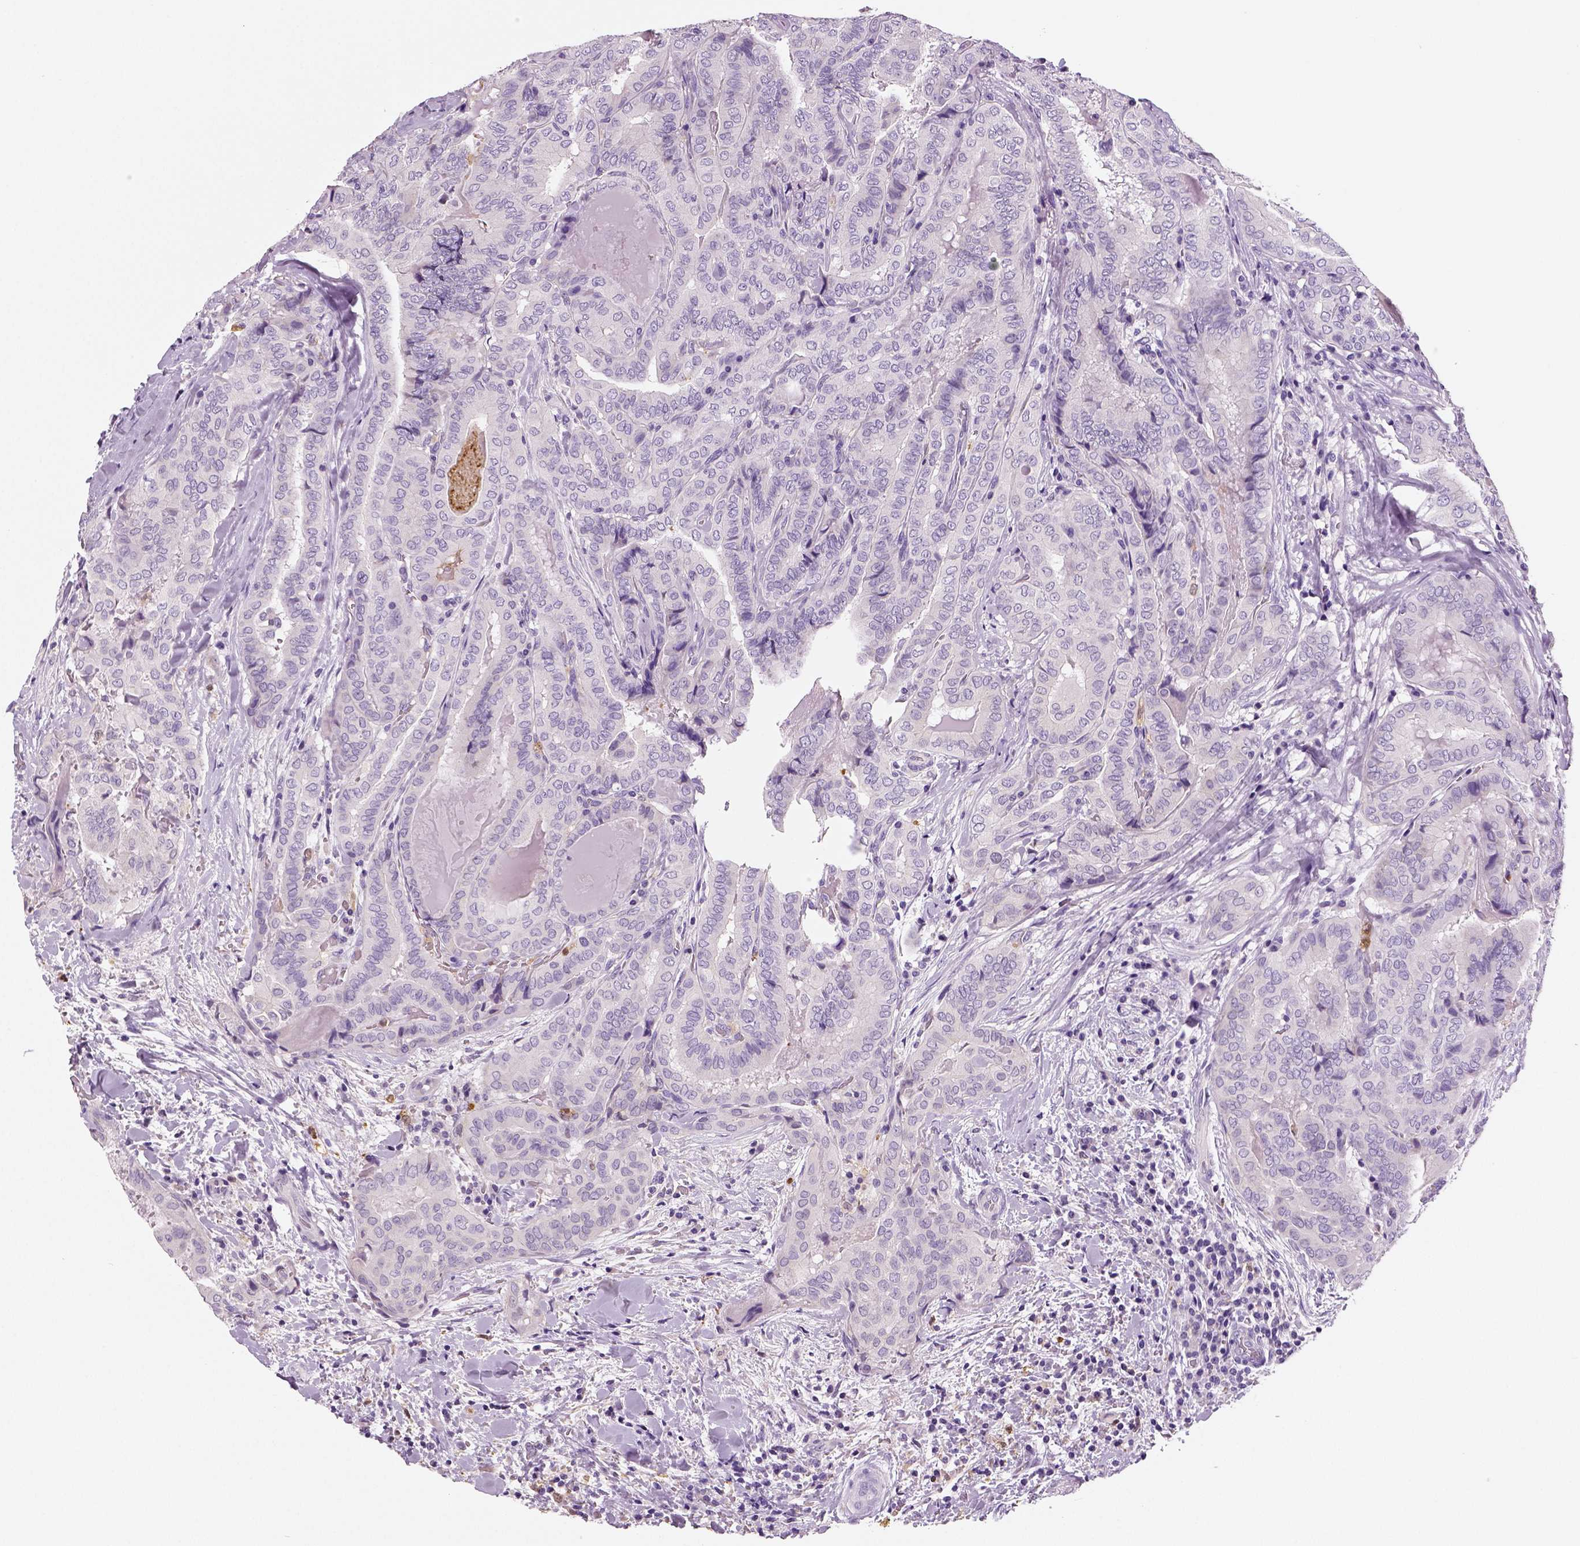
{"staining": {"intensity": "negative", "quantity": "none", "location": "none"}, "tissue": "thyroid cancer", "cell_type": "Tumor cells", "image_type": "cancer", "snomed": [{"axis": "morphology", "description": "Papillary adenocarcinoma, NOS"}, {"axis": "topography", "description": "Thyroid gland"}], "caption": "The micrograph shows no staining of tumor cells in thyroid papillary adenocarcinoma.", "gene": "NECAB2", "patient": {"sex": "female", "age": 61}}